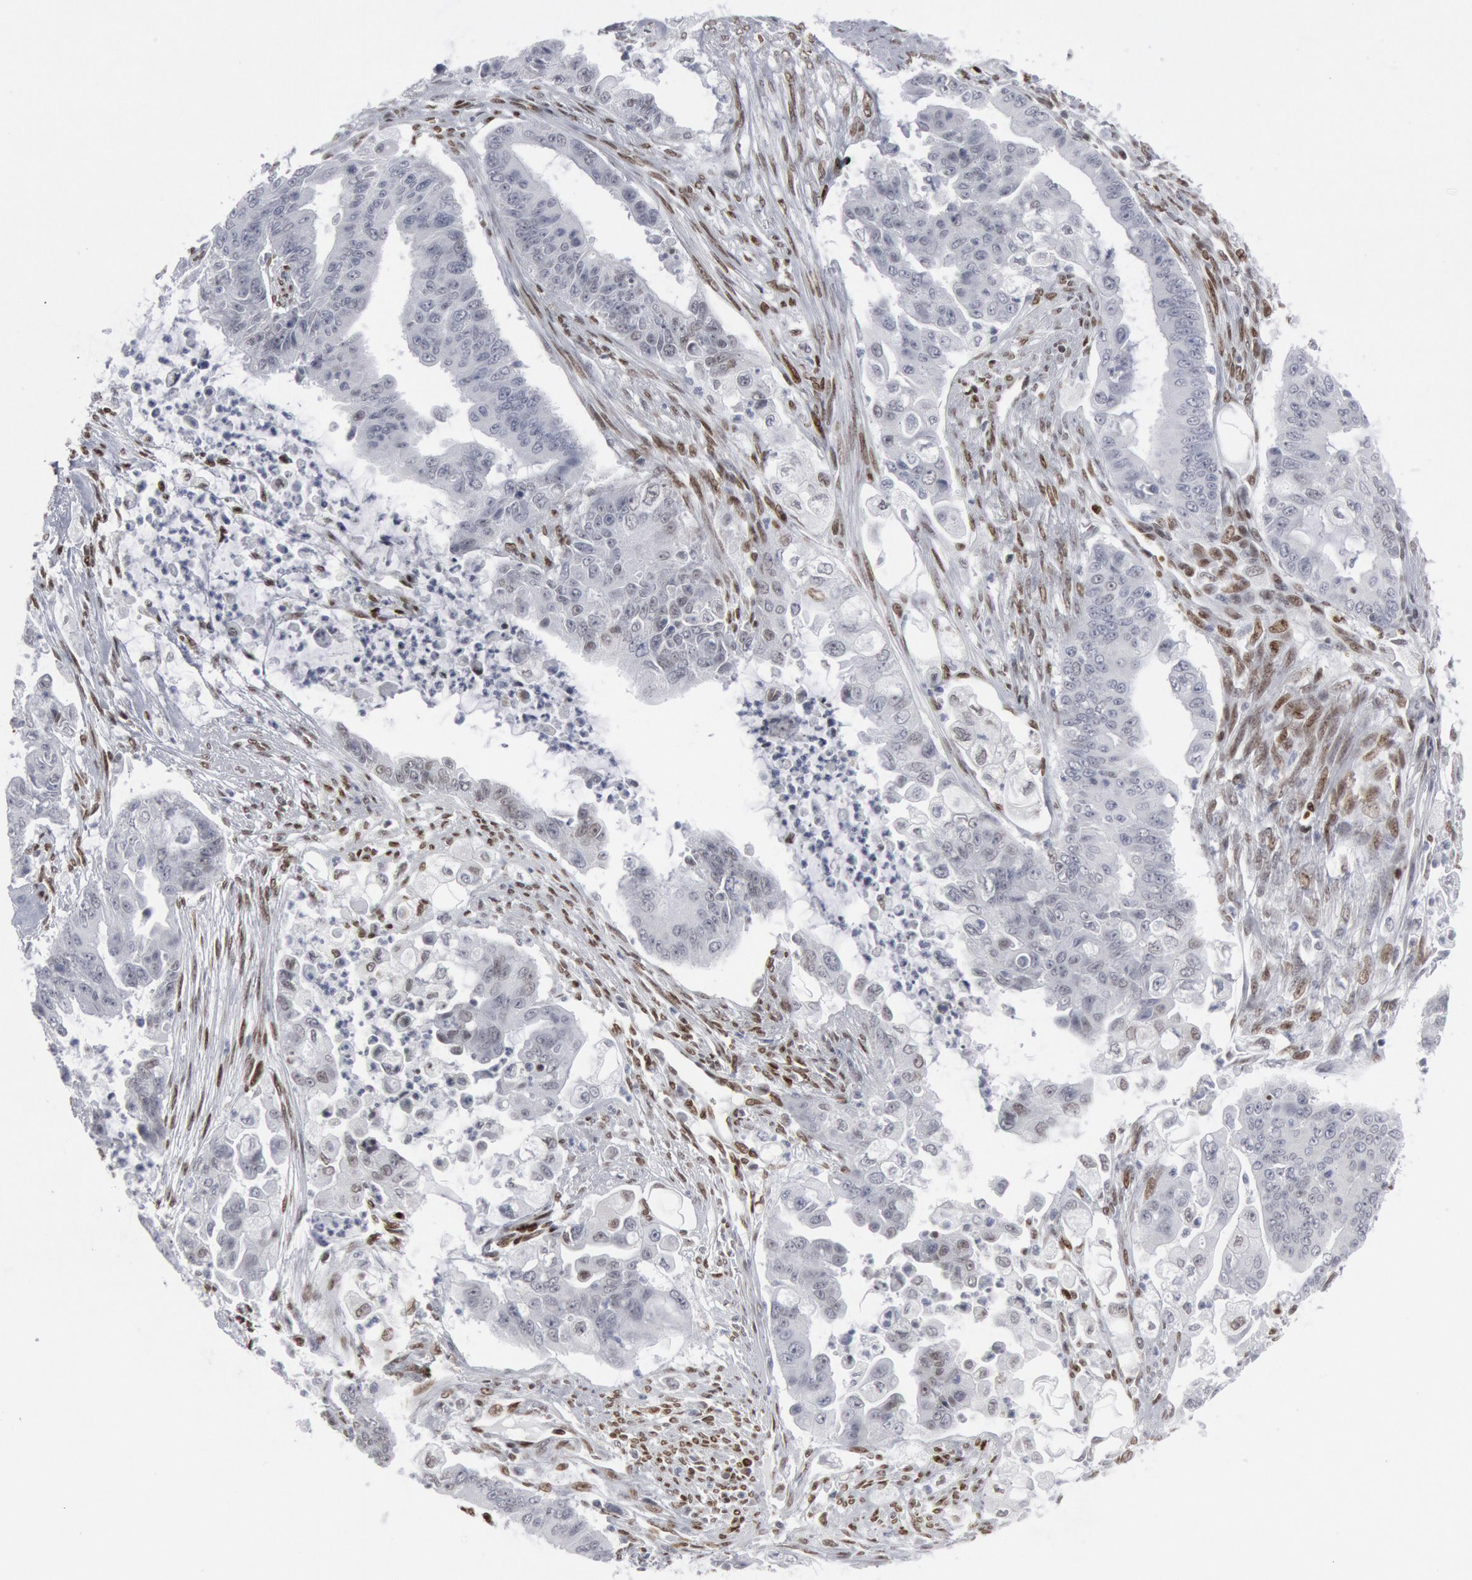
{"staining": {"intensity": "negative", "quantity": "none", "location": "none"}, "tissue": "endometrial cancer", "cell_type": "Tumor cells", "image_type": "cancer", "snomed": [{"axis": "morphology", "description": "Adenocarcinoma, NOS"}, {"axis": "topography", "description": "Endometrium"}], "caption": "This image is of endometrial cancer stained with immunohistochemistry to label a protein in brown with the nuclei are counter-stained blue. There is no staining in tumor cells.", "gene": "MECP2", "patient": {"sex": "female", "age": 75}}